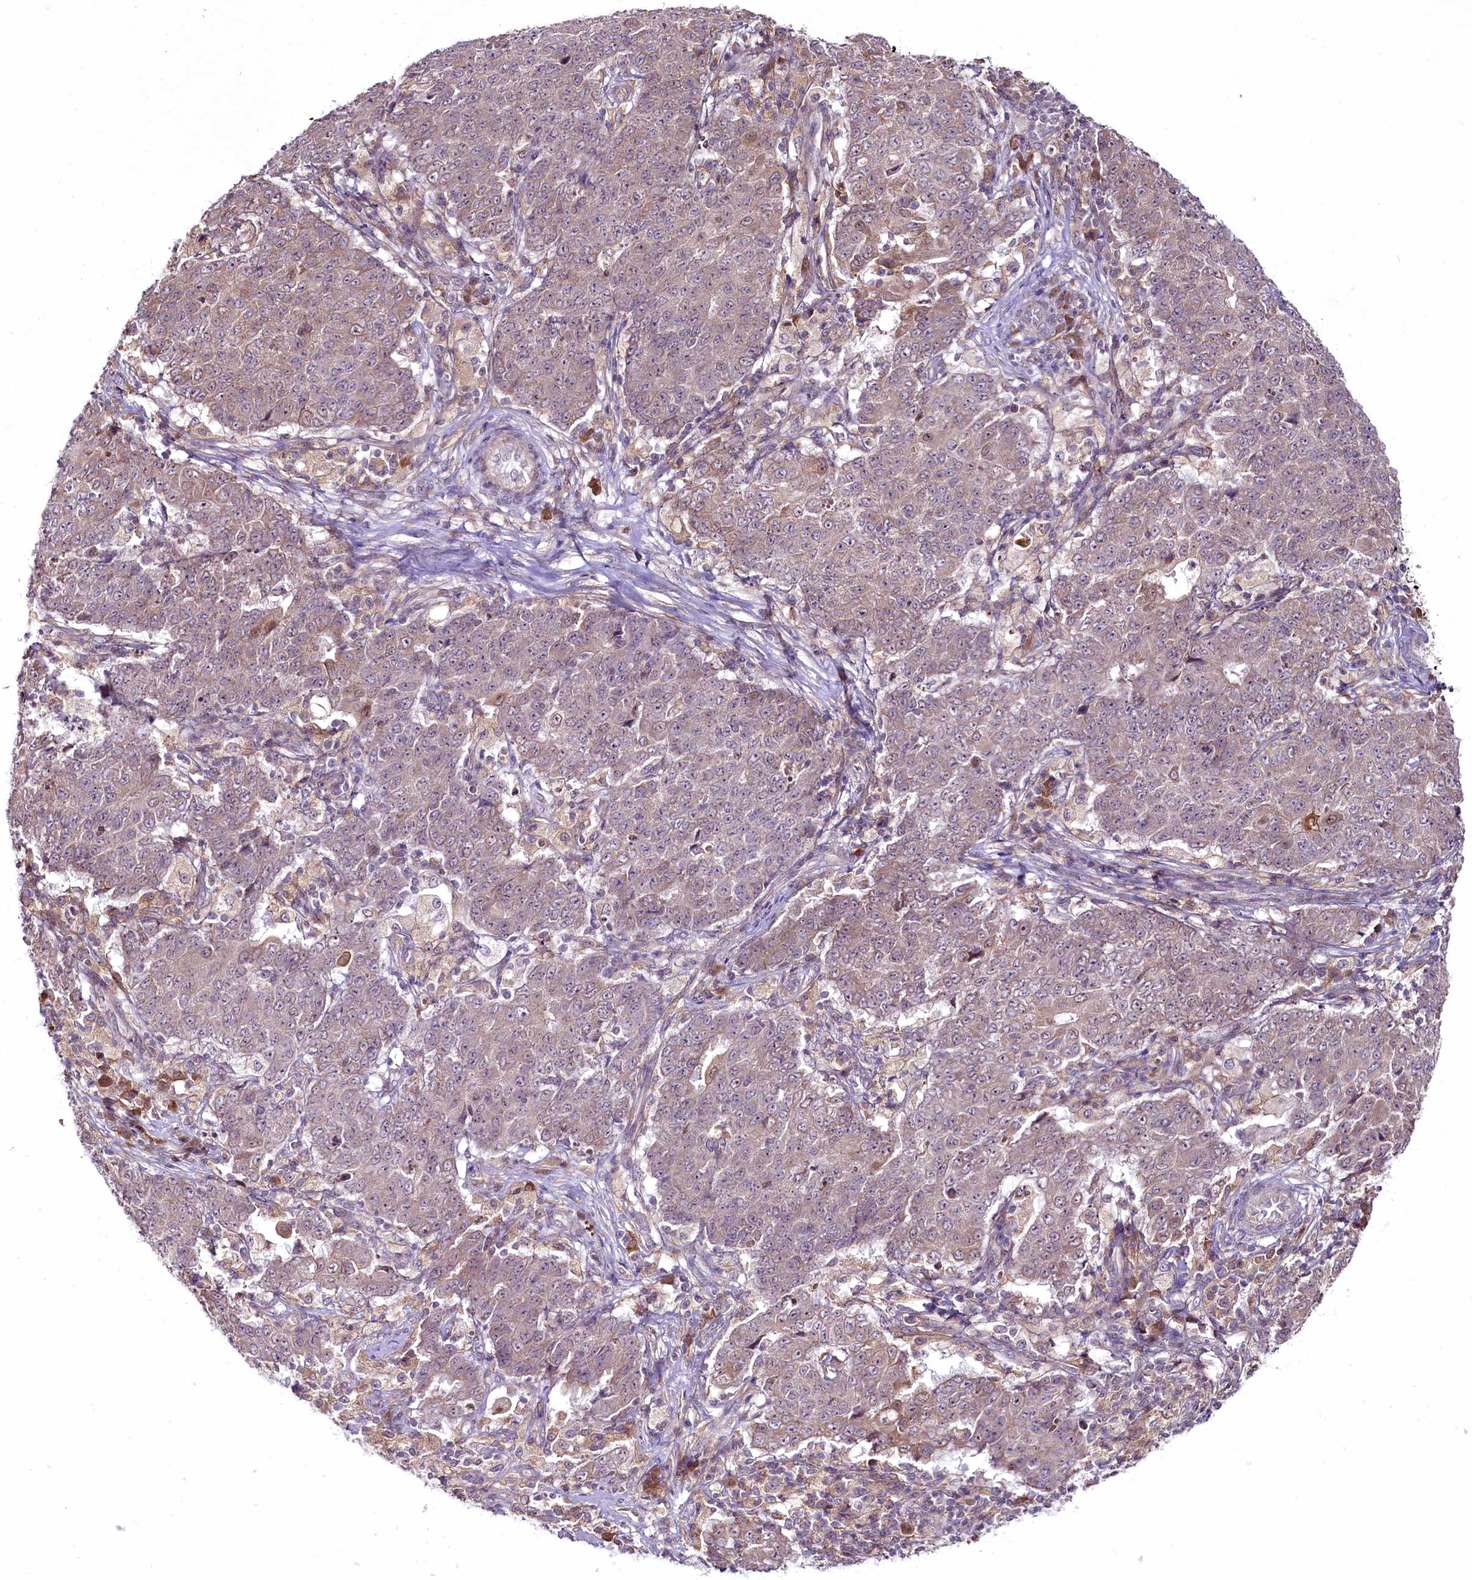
{"staining": {"intensity": "negative", "quantity": "none", "location": "none"}, "tissue": "ovarian cancer", "cell_type": "Tumor cells", "image_type": "cancer", "snomed": [{"axis": "morphology", "description": "Carcinoma, endometroid"}, {"axis": "topography", "description": "Ovary"}], "caption": "Immunohistochemistry of ovarian cancer (endometroid carcinoma) exhibits no staining in tumor cells.", "gene": "RSBN1", "patient": {"sex": "female", "age": 42}}